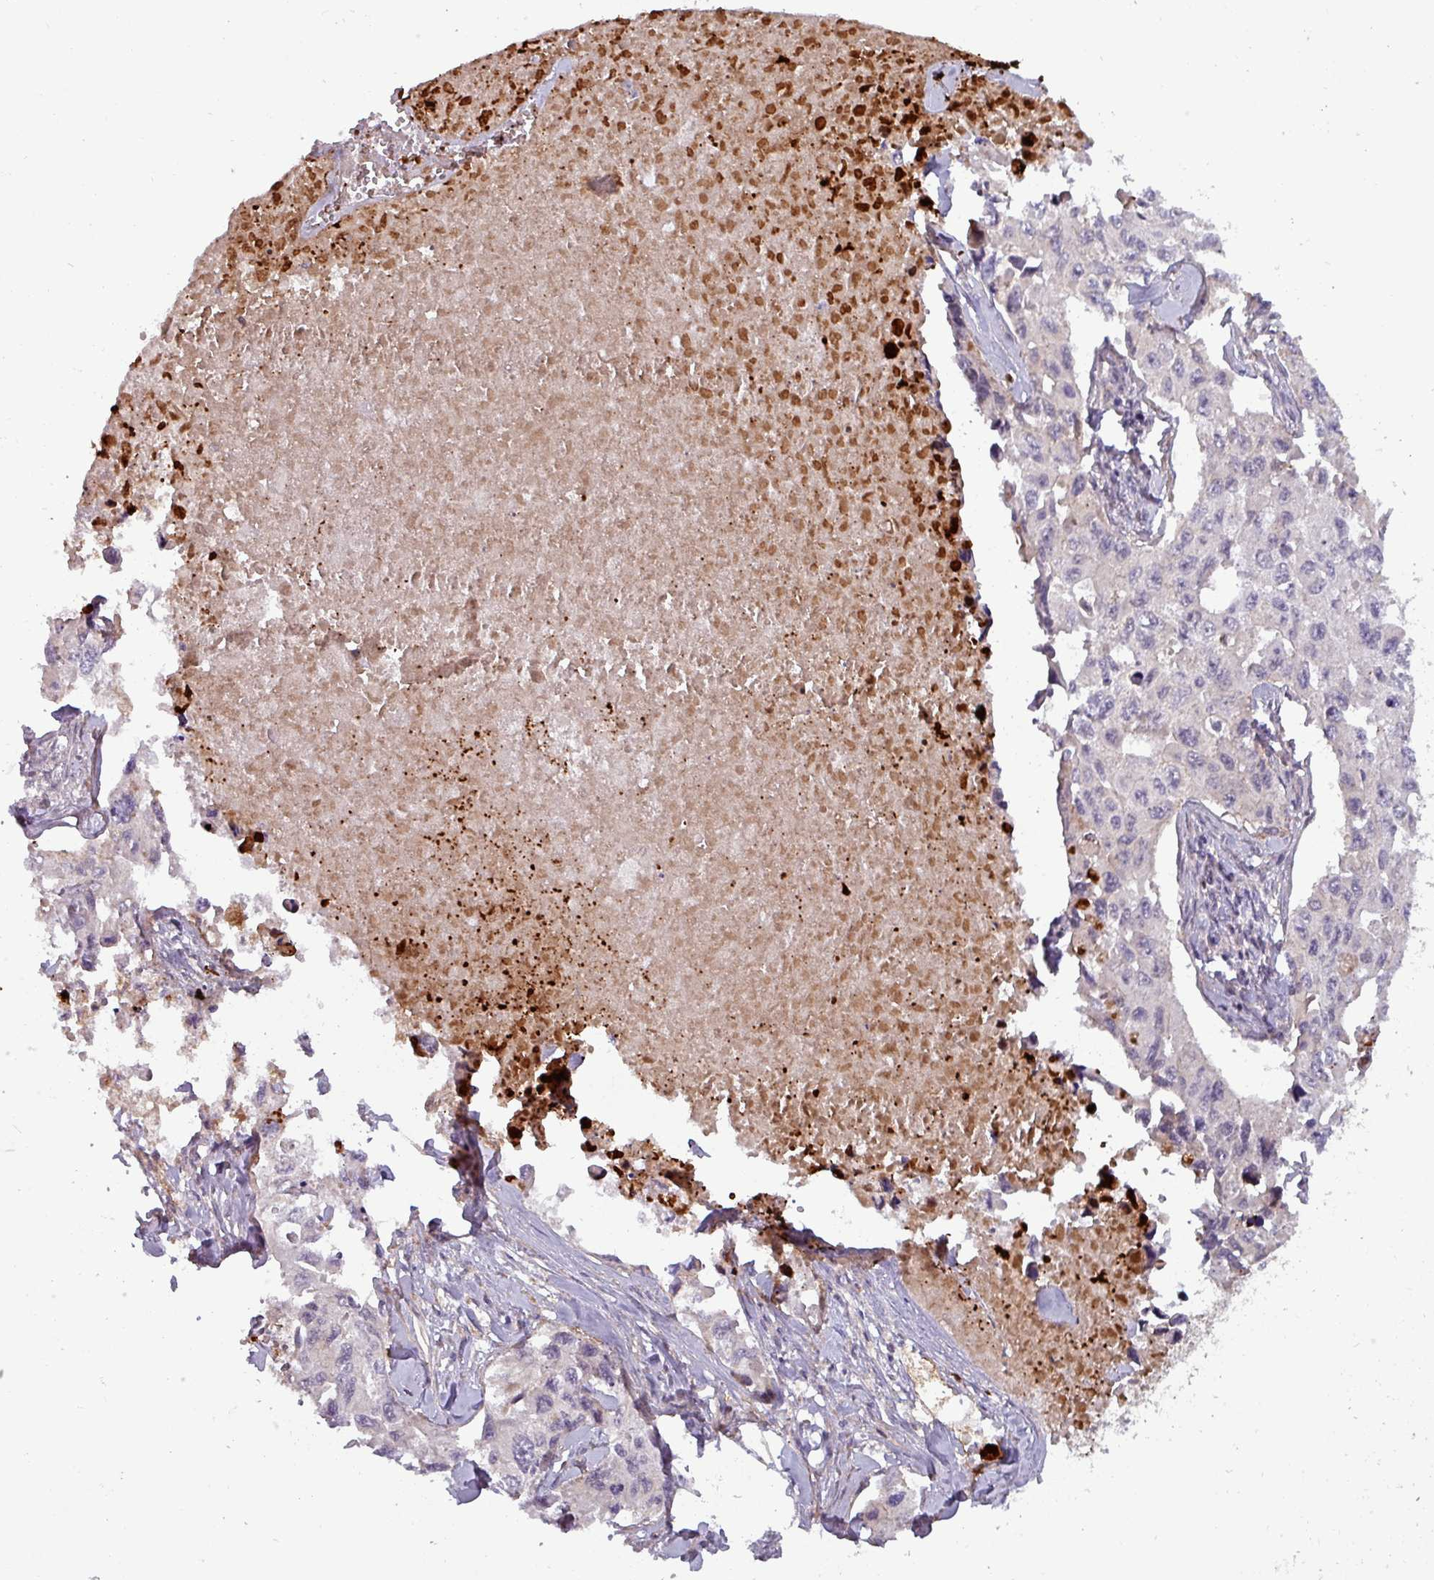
{"staining": {"intensity": "weak", "quantity": "<25%", "location": "cytoplasmic/membranous"}, "tissue": "lung cancer", "cell_type": "Tumor cells", "image_type": "cancer", "snomed": [{"axis": "morphology", "description": "Adenocarcinoma, NOS"}, {"axis": "topography", "description": "Lung"}], "caption": "Immunohistochemical staining of lung cancer (adenocarcinoma) shows no significant expression in tumor cells.", "gene": "PCED1A", "patient": {"sex": "male", "age": 64}}